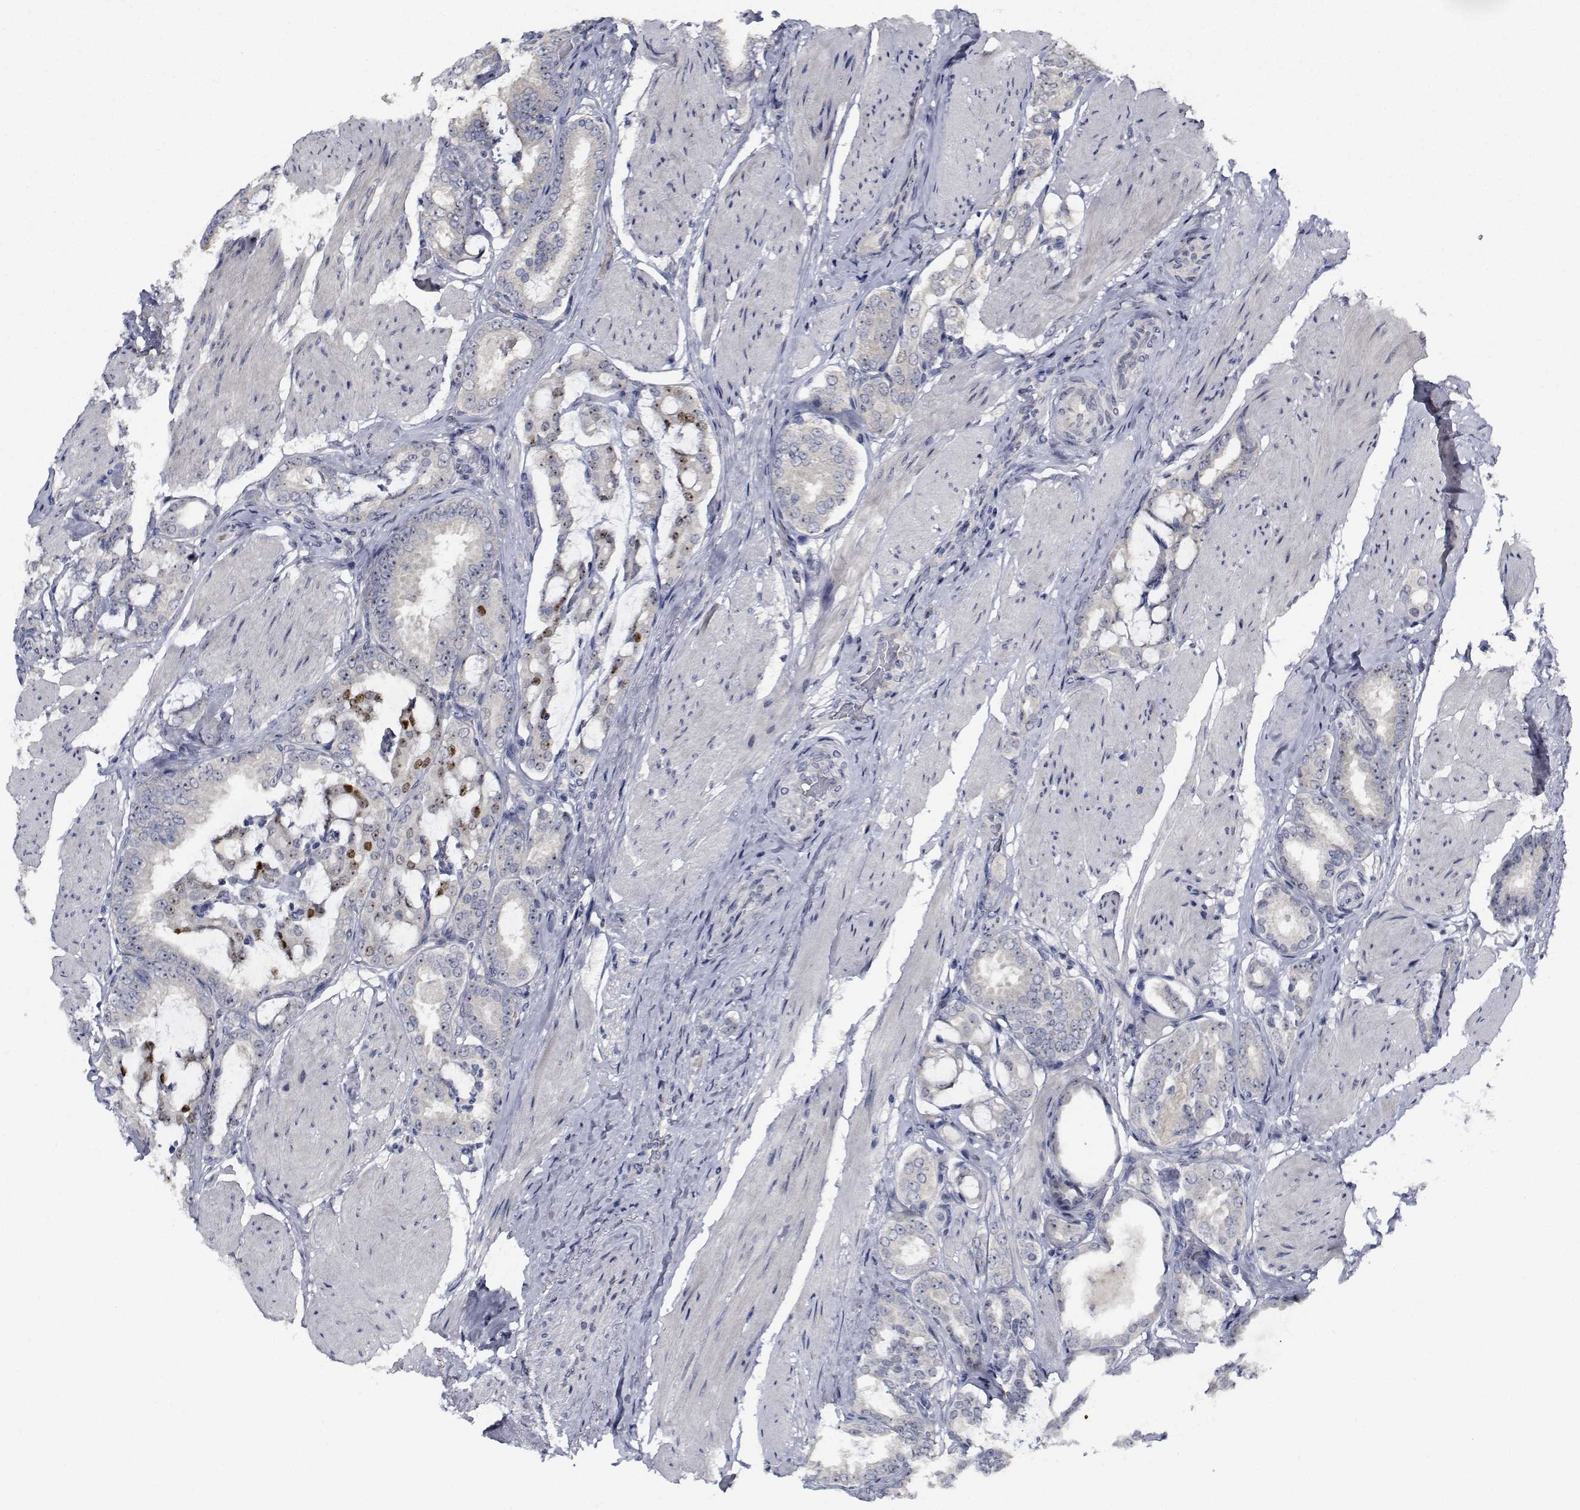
{"staining": {"intensity": "moderate", "quantity": "<25%", "location": "nuclear"}, "tissue": "prostate cancer", "cell_type": "Tumor cells", "image_type": "cancer", "snomed": [{"axis": "morphology", "description": "Adenocarcinoma, High grade"}, {"axis": "topography", "description": "Prostate"}], "caption": "Approximately <25% of tumor cells in human prostate cancer (adenocarcinoma (high-grade)) exhibit moderate nuclear protein positivity as visualized by brown immunohistochemical staining.", "gene": "NVL", "patient": {"sex": "male", "age": 63}}